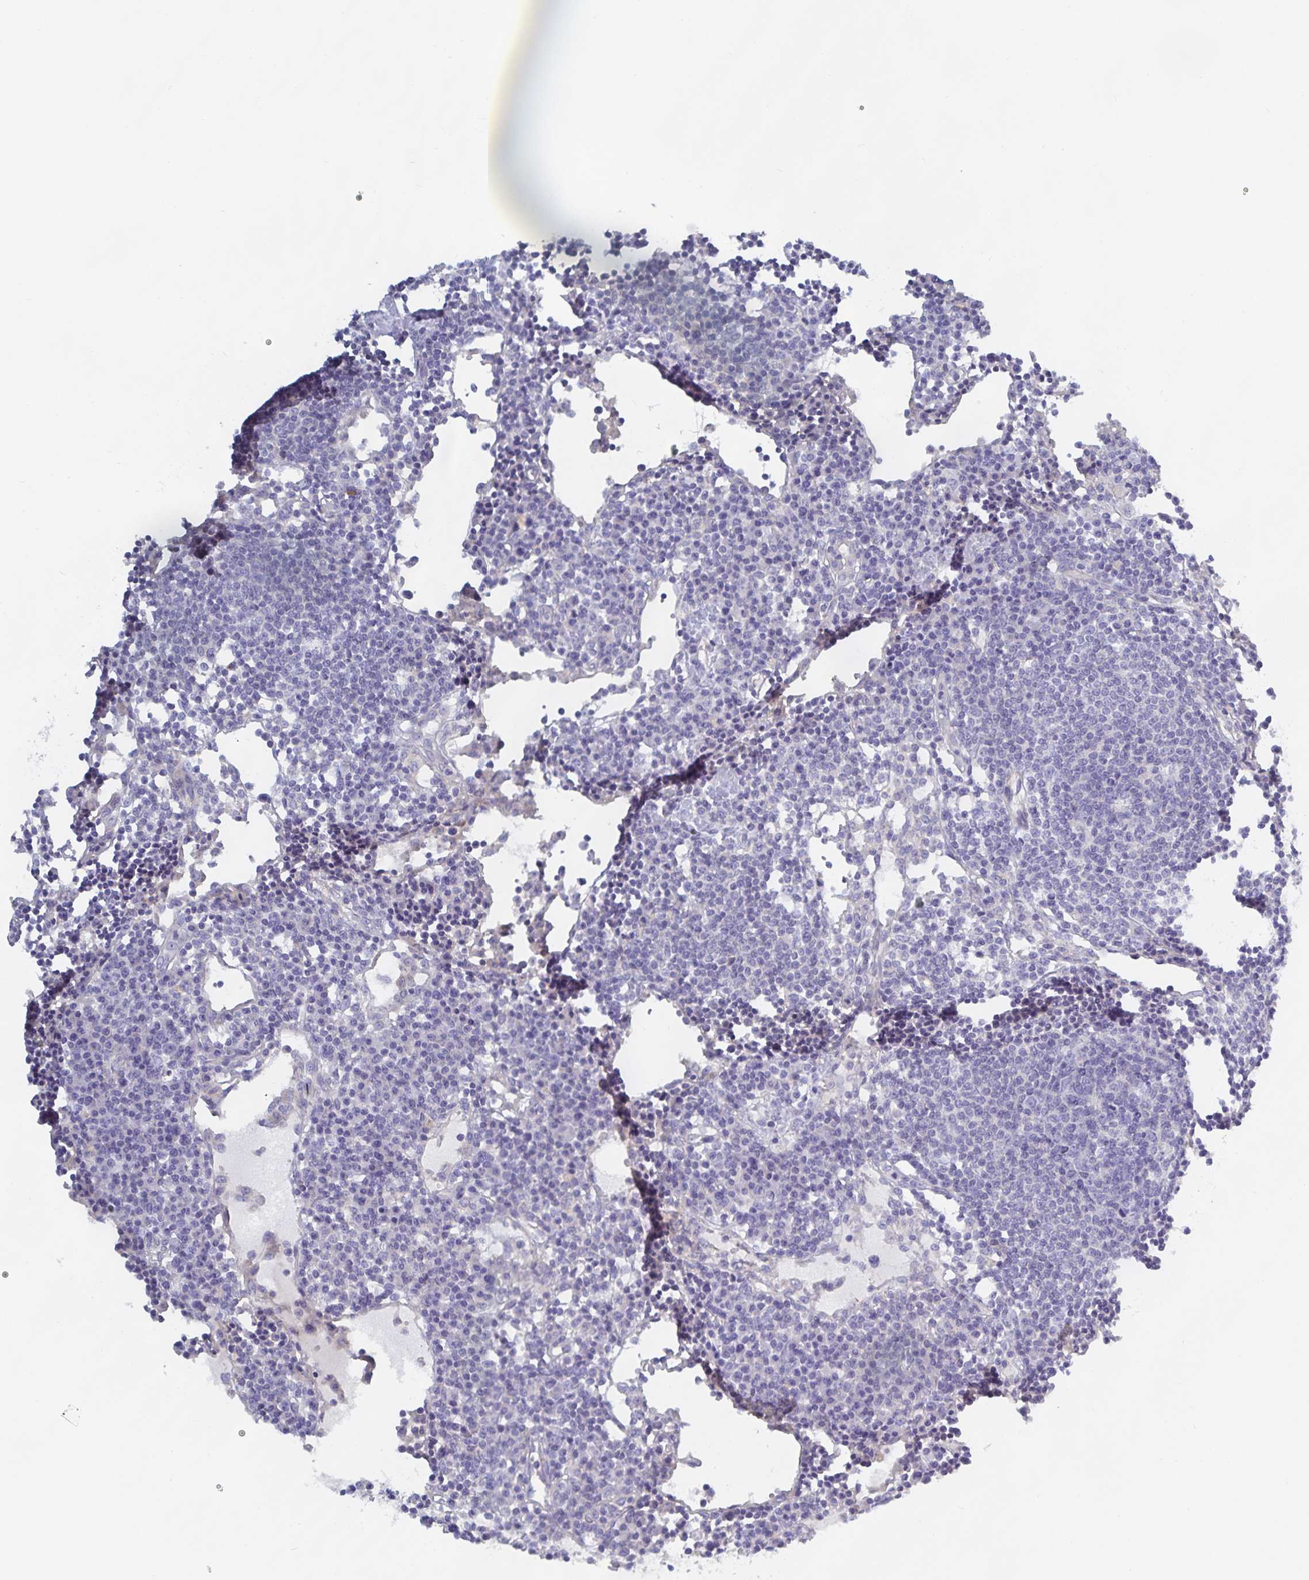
{"staining": {"intensity": "negative", "quantity": "none", "location": "none"}, "tissue": "lymph node", "cell_type": "Non-germinal center cells", "image_type": "normal", "snomed": [{"axis": "morphology", "description": "Normal tissue, NOS"}, {"axis": "topography", "description": "Lymph node"}], "caption": "Lymph node was stained to show a protein in brown. There is no significant positivity in non-germinal center cells. (Immunohistochemistry (ihc), brightfield microscopy, high magnification).", "gene": "METTL22", "patient": {"sex": "female", "age": 78}}